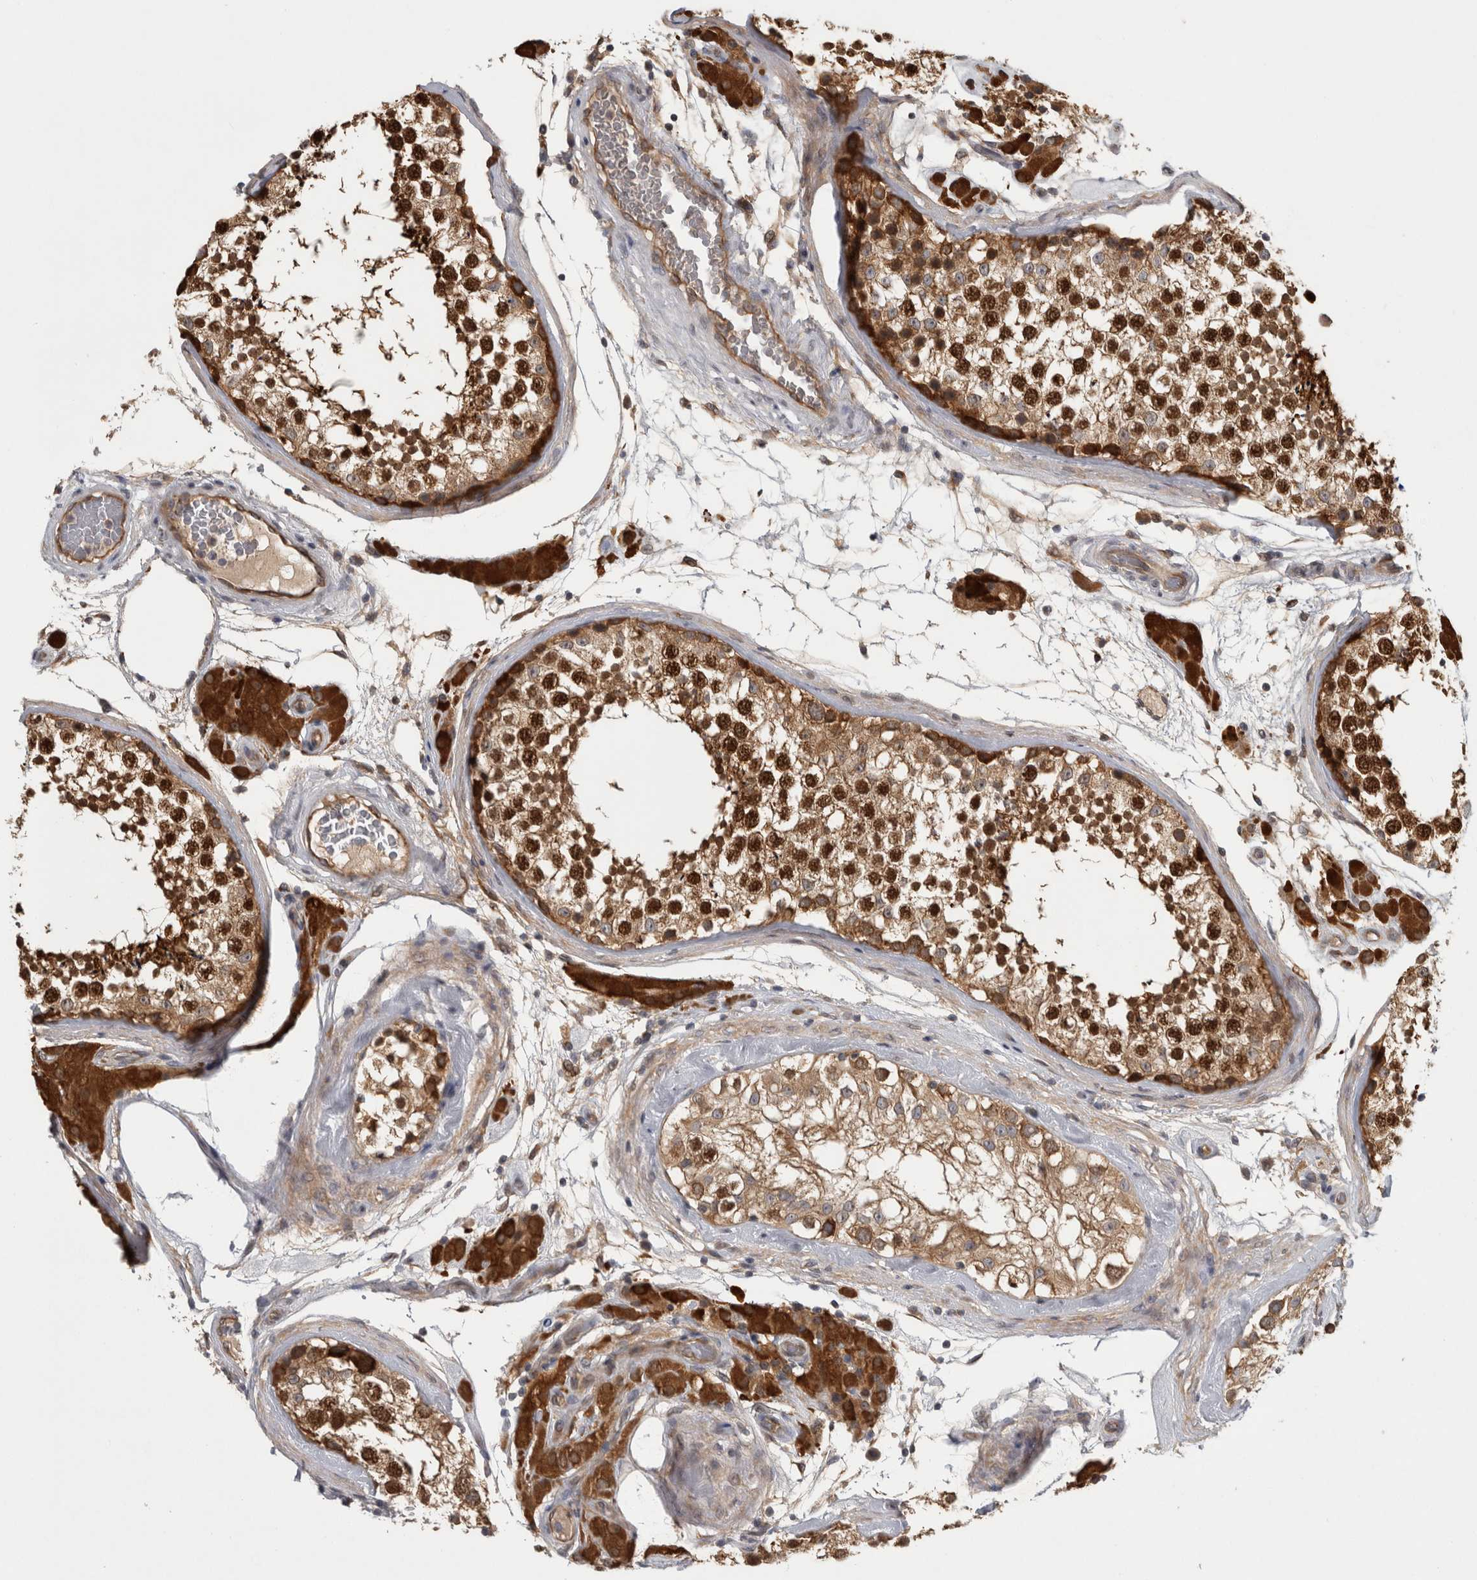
{"staining": {"intensity": "strong", "quantity": ">75%", "location": "cytoplasmic/membranous,nuclear"}, "tissue": "testis", "cell_type": "Cells in seminiferous ducts", "image_type": "normal", "snomed": [{"axis": "morphology", "description": "Normal tissue, NOS"}, {"axis": "topography", "description": "Testis"}], "caption": "The photomicrograph exhibits immunohistochemical staining of normal testis. There is strong cytoplasmic/membranous,nuclear expression is seen in approximately >75% of cells in seminiferous ducts.", "gene": "TRMT61B", "patient": {"sex": "male", "age": 46}}